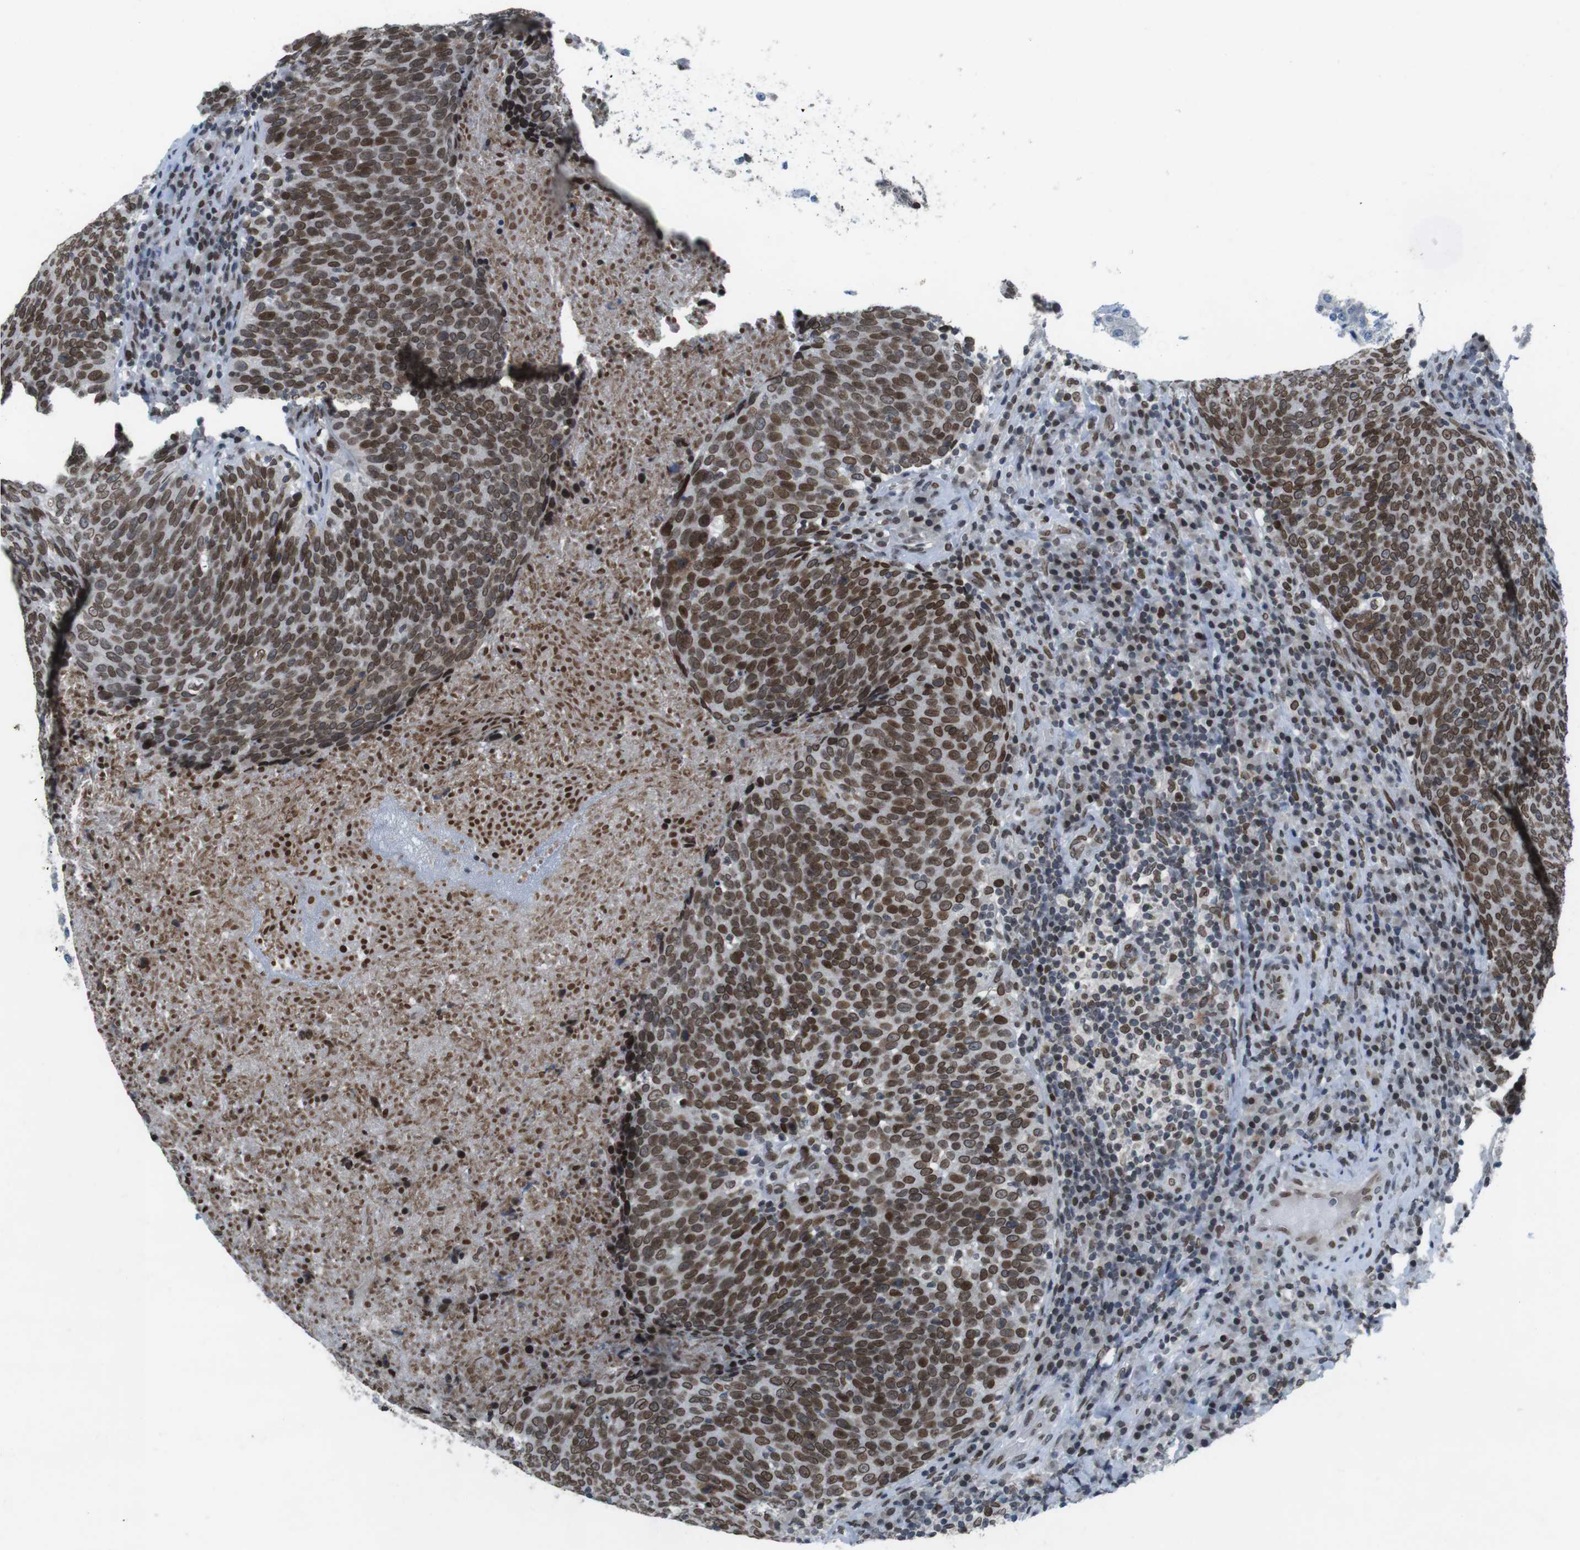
{"staining": {"intensity": "strong", "quantity": ">75%", "location": "cytoplasmic/membranous,nuclear"}, "tissue": "head and neck cancer", "cell_type": "Tumor cells", "image_type": "cancer", "snomed": [{"axis": "morphology", "description": "Squamous cell carcinoma, NOS"}, {"axis": "morphology", "description": "Squamous cell carcinoma, metastatic, NOS"}, {"axis": "topography", "description": "Lymph node"}, {"axis": "topography", "description": "Head-Neck"}], "caption": "IHC image of neoplastic tissue: head and neck cancer stained using IHC reveals high levels of strong protein expression localized specifically in the cytoplasmic/membranous and nuclear of tumor cells, appearing as a cytoplasmic/membranous and nuclear brown color.", "gene": "MAD1L1", "patient": {"sex": "male", "age": 62}}